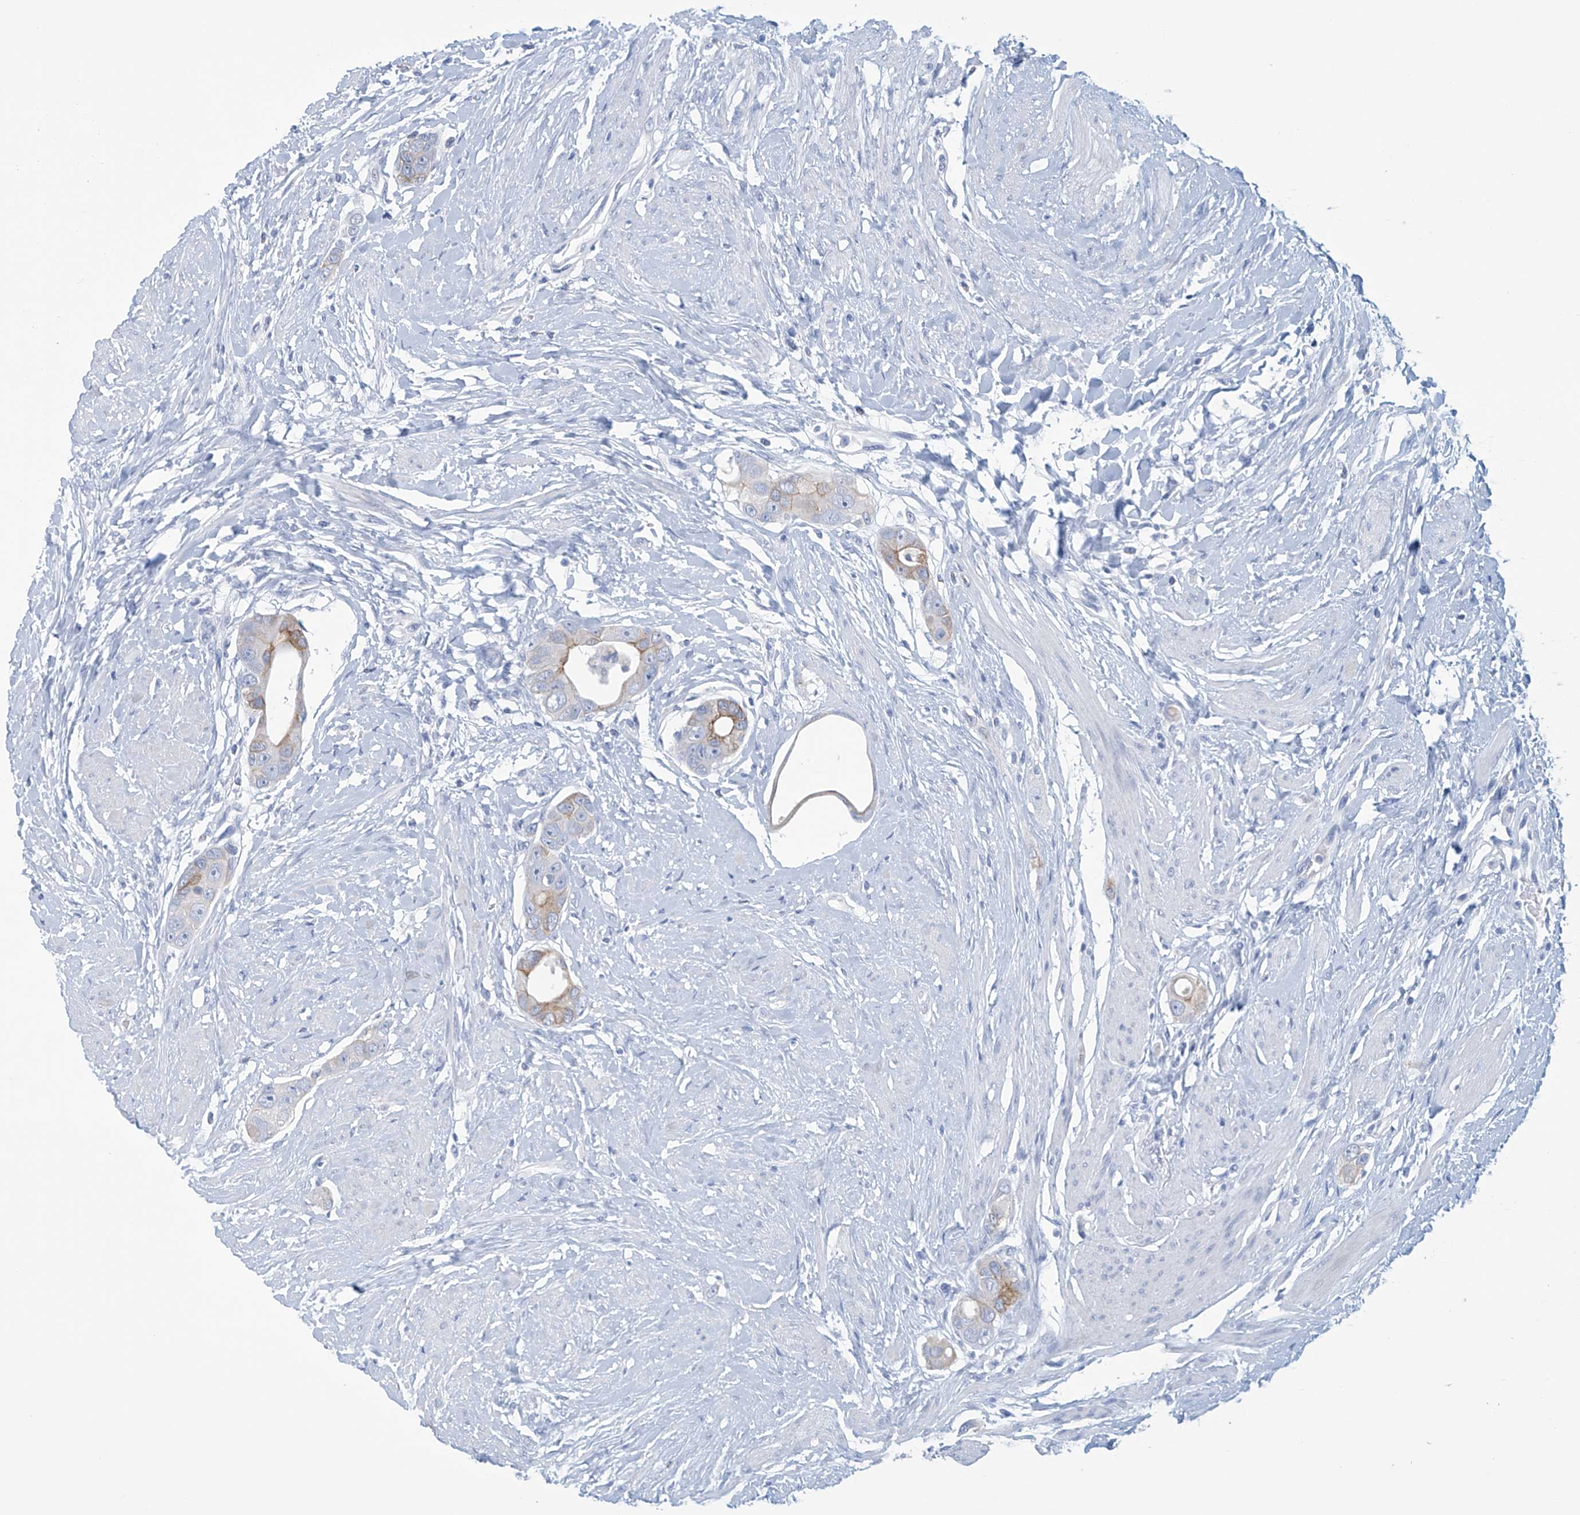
{"staining": {"intensity": "weak", "quantity": "<25%", "location": "cytoplasmic/membranous"}, "tissue": "colorectal cancer", "cell_type": "Tumor cells", "image_type": "cancer", "snomed": [{"axis": "morphology", "description": "Adenocarcinoma, NOS"}, {"axis": "topography", "description": "Rectum"}], "caption": "DAB immunohistochemical staining of colorectal cancer shows no significant staining in tumor cells.", "gene": "DSP", "patient": {"sex": "male", "age": 51}}